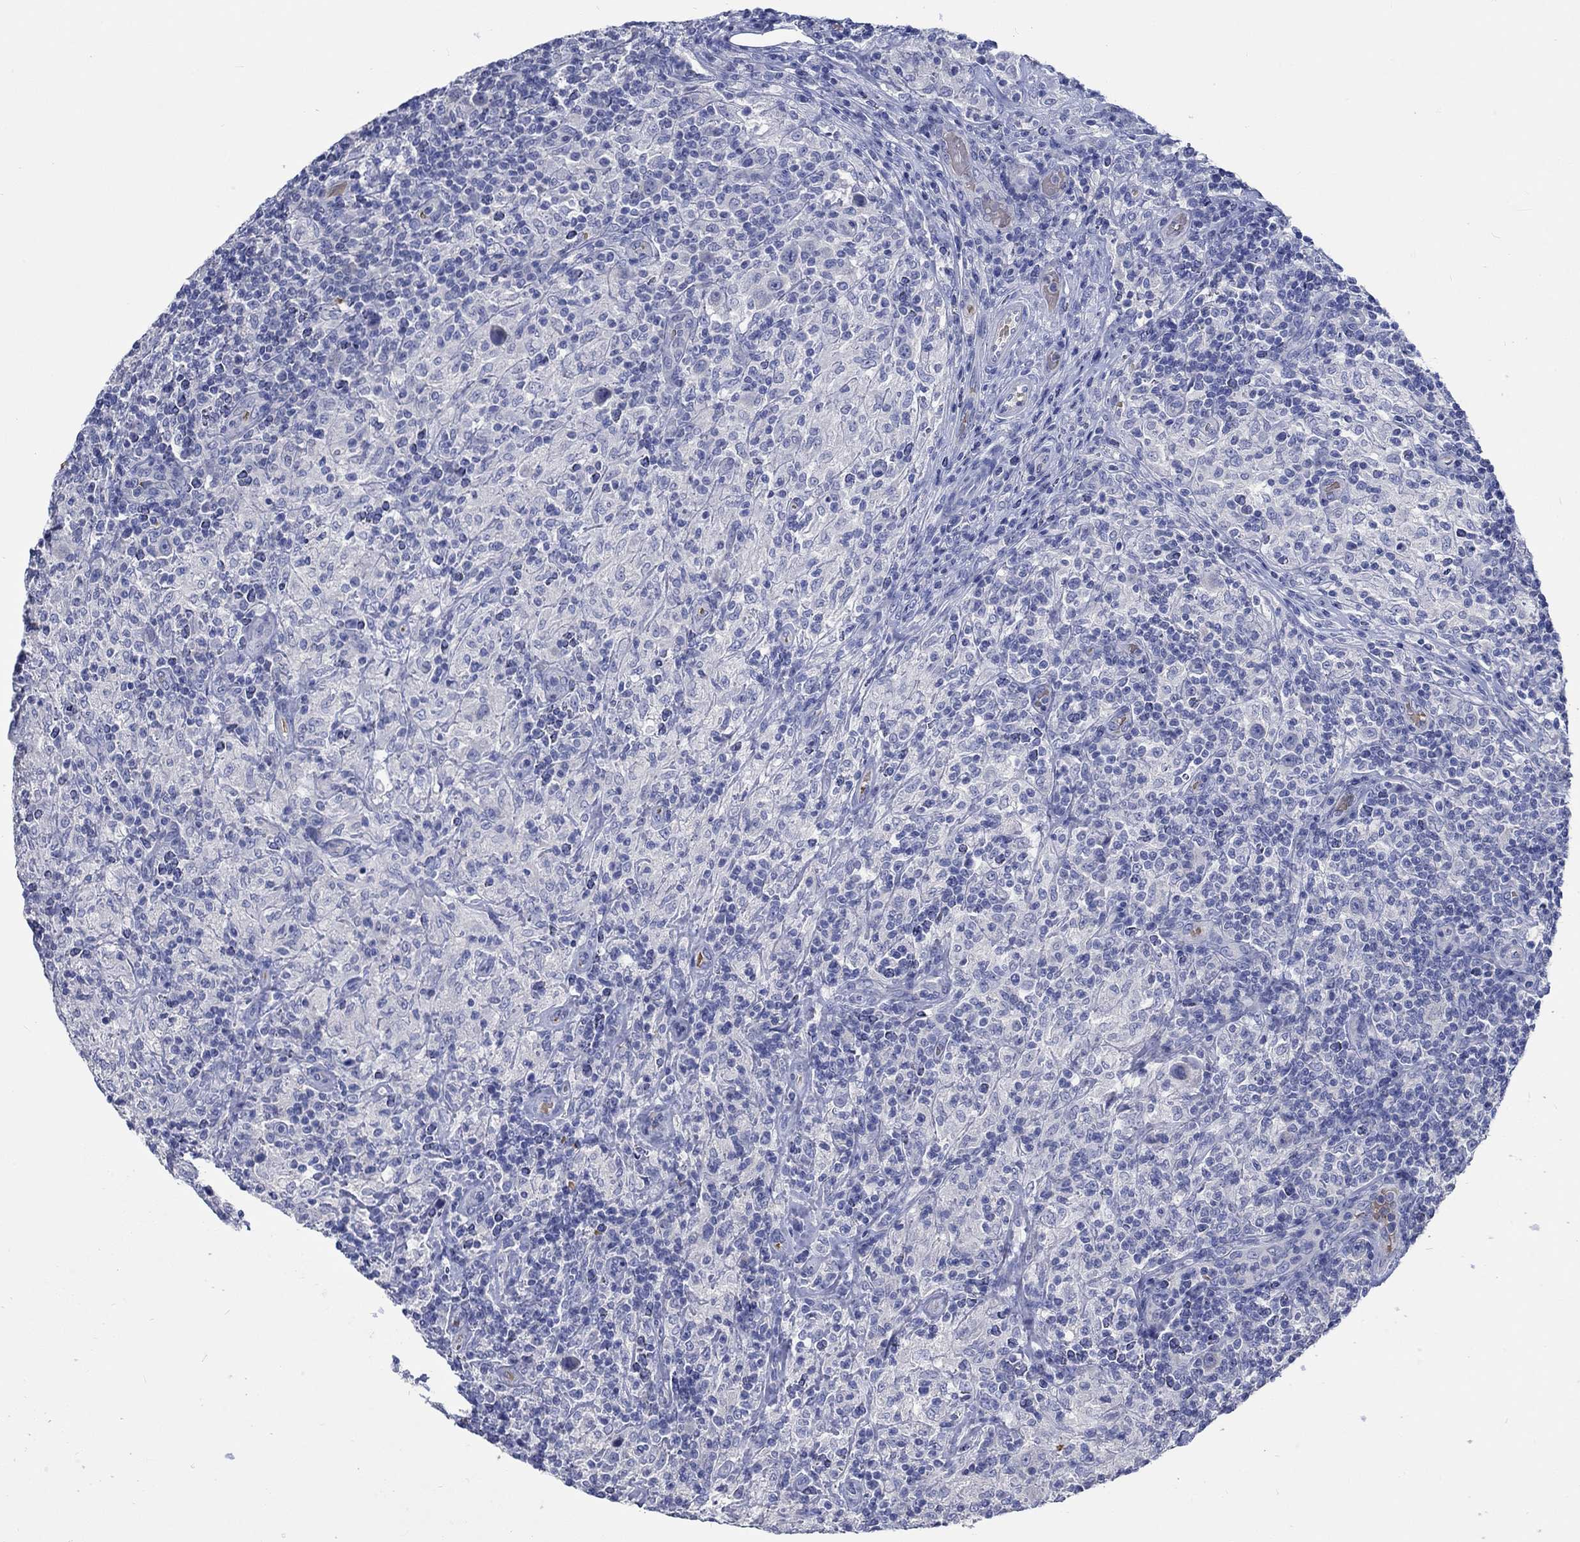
{"staining": {"intensity": "negative", "quantity": "none", "location": "none"}, "tissue": "lymphoma", "cell_type": "Tumor cells", "image_type": "cancer", "snomed": [{"axis": "morphology", "description": "Hodgkin's disease, NOS"}, {"axis": "topography", "description": "Lymph node"}], "caption": "Immunohistochemistry (IHC) histopathology image of neoplastic tissue: human Hodgkin's disease stained with DAB (3,3'-diaminobenzidine) exhibits no significant protein positivity in tumor cells.", "gene": "KCNA1", "patient": {"sex": "male", "age": 70}}